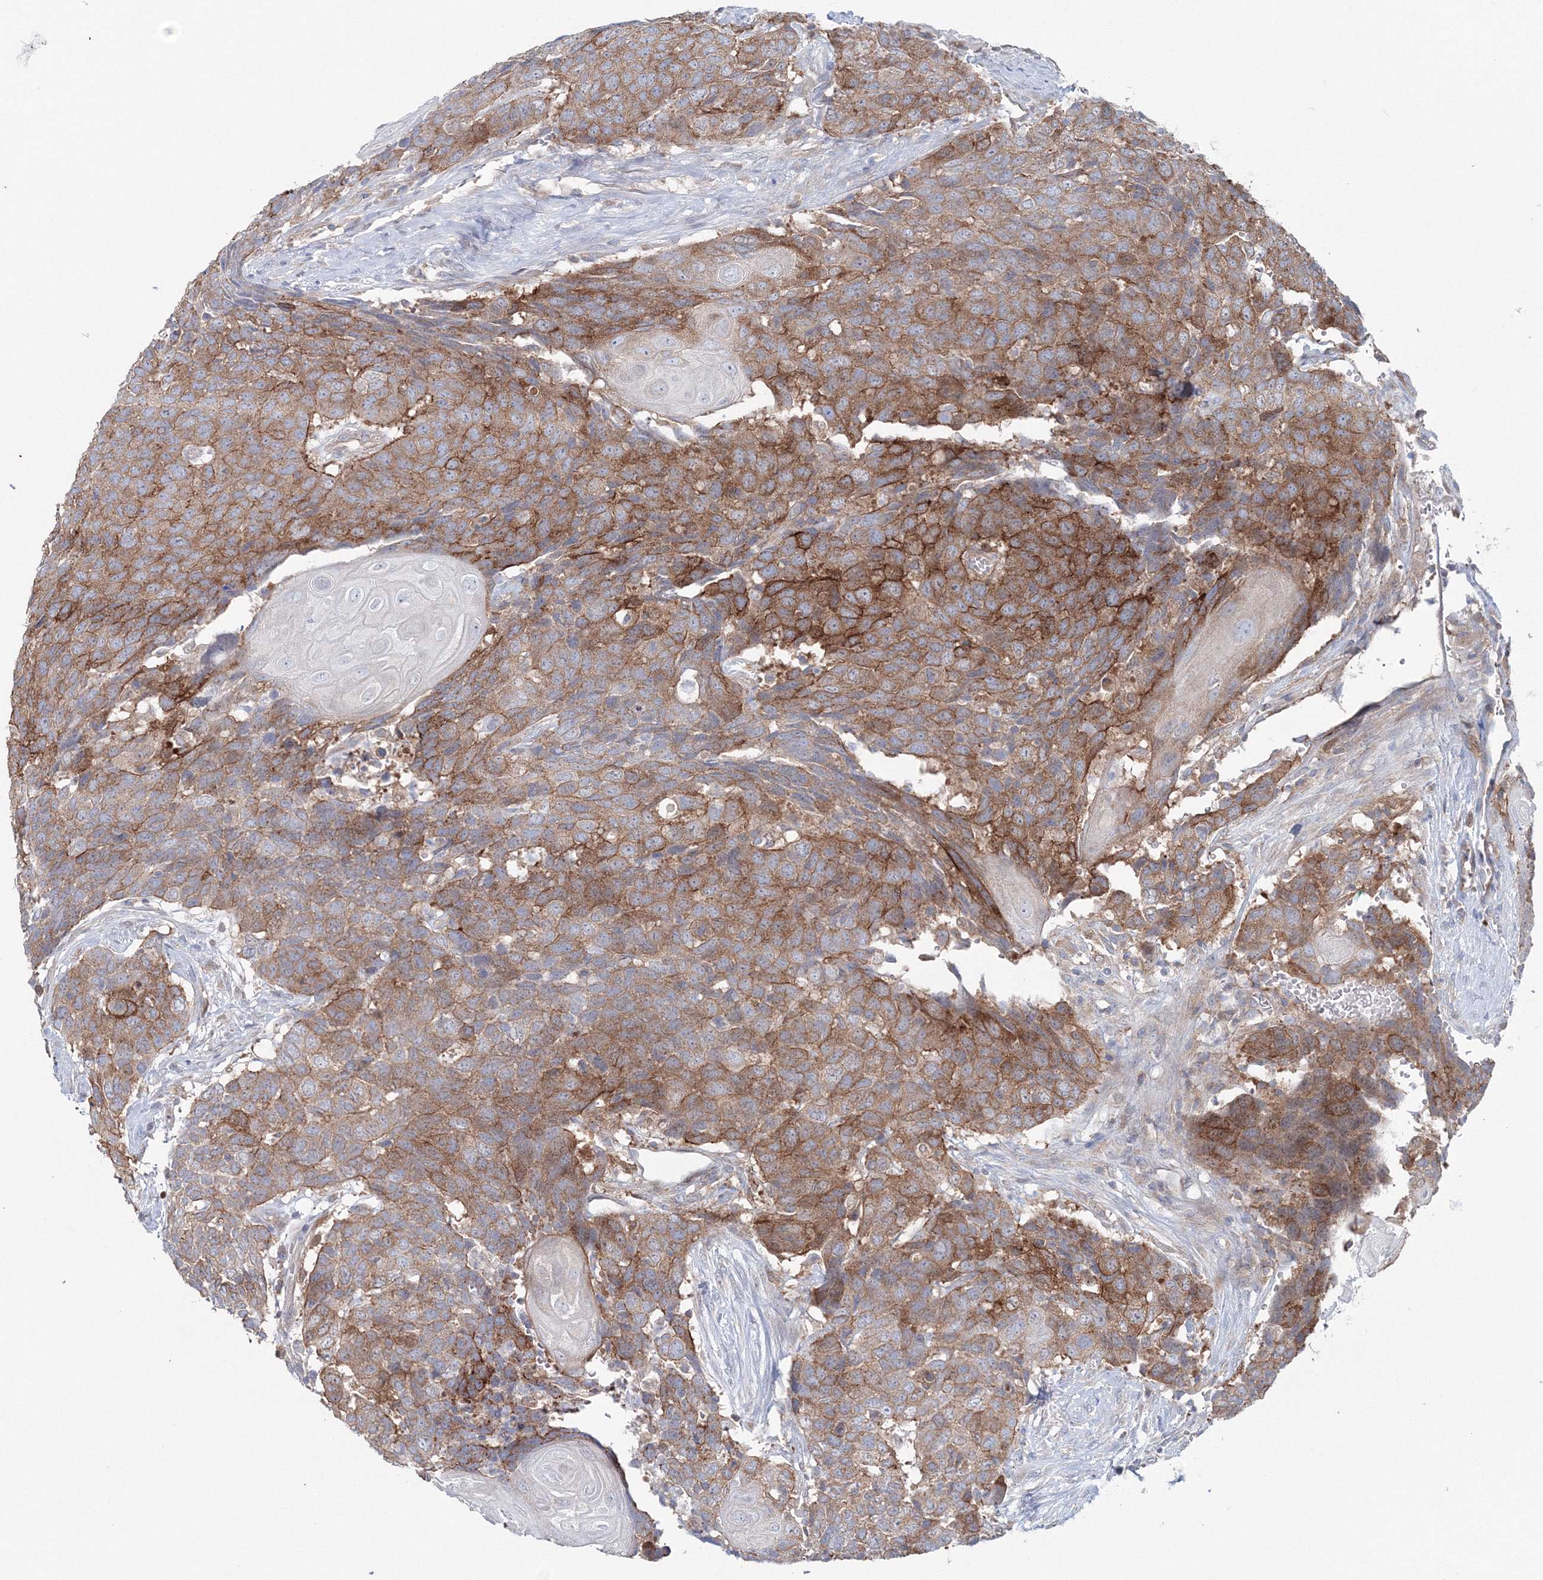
{"staining": {"intensity": "moderate", "quantity": ">75%", "location": "cytoplasmic/membranous"}, "tissue": "head and neck cancer", "cell_type": "Tumor cells", "image_type": "cancer", "snomed": [{"axis": "morphology", "description": "Squamous cell carcinoma, NOS"}, {"axis": "topography", "description": "Head-Neck"}], "caption": "Head and neck squamous cell carcinoma stained with DAB (3,3'-diaminobenzidine) immunohistochemistry (IHC) demonstrates medium levels of moderate cytoplasmic/membranous staining in about >75% of tumor cells.", "gene": "GGA2", "patient": {"sex": "male", "age": 66}}